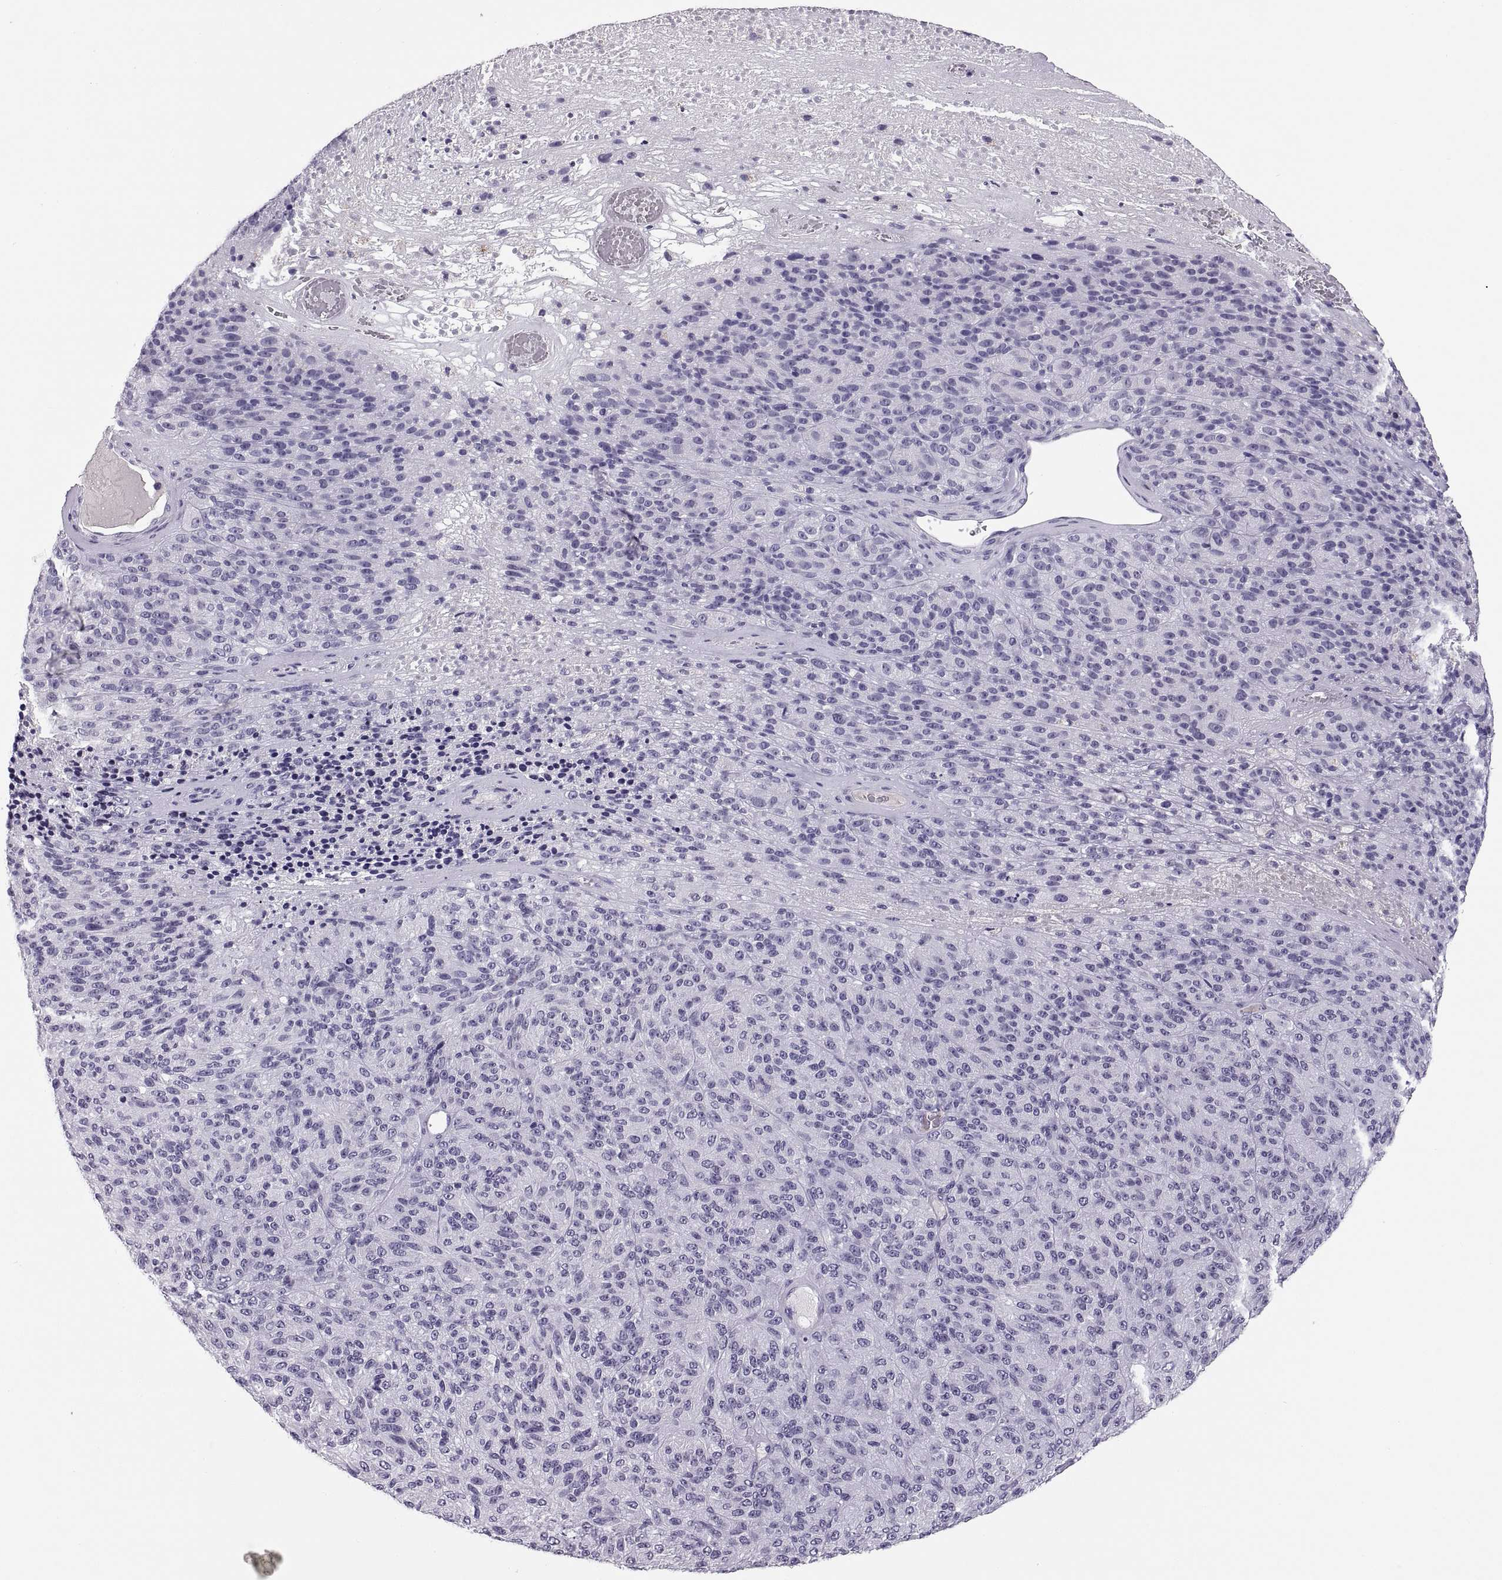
{"staining": {"intensity": "negative", "quantity": "none", "location": "none"}, "tissue": "melanoma", "cell_type": "Tumor cells", "image_type": "cancer", "snomed": [{"axis": "morphology", "description": "Malignant melanoma, Metastatic site"}, {"axis": "topography", "description": "Brain"}], "caption": "A histopathology image of human melanoma is negative for staining in tumor cells.", "gene": "QRICH2", "patient": {"sex": "female", "age": 56}}